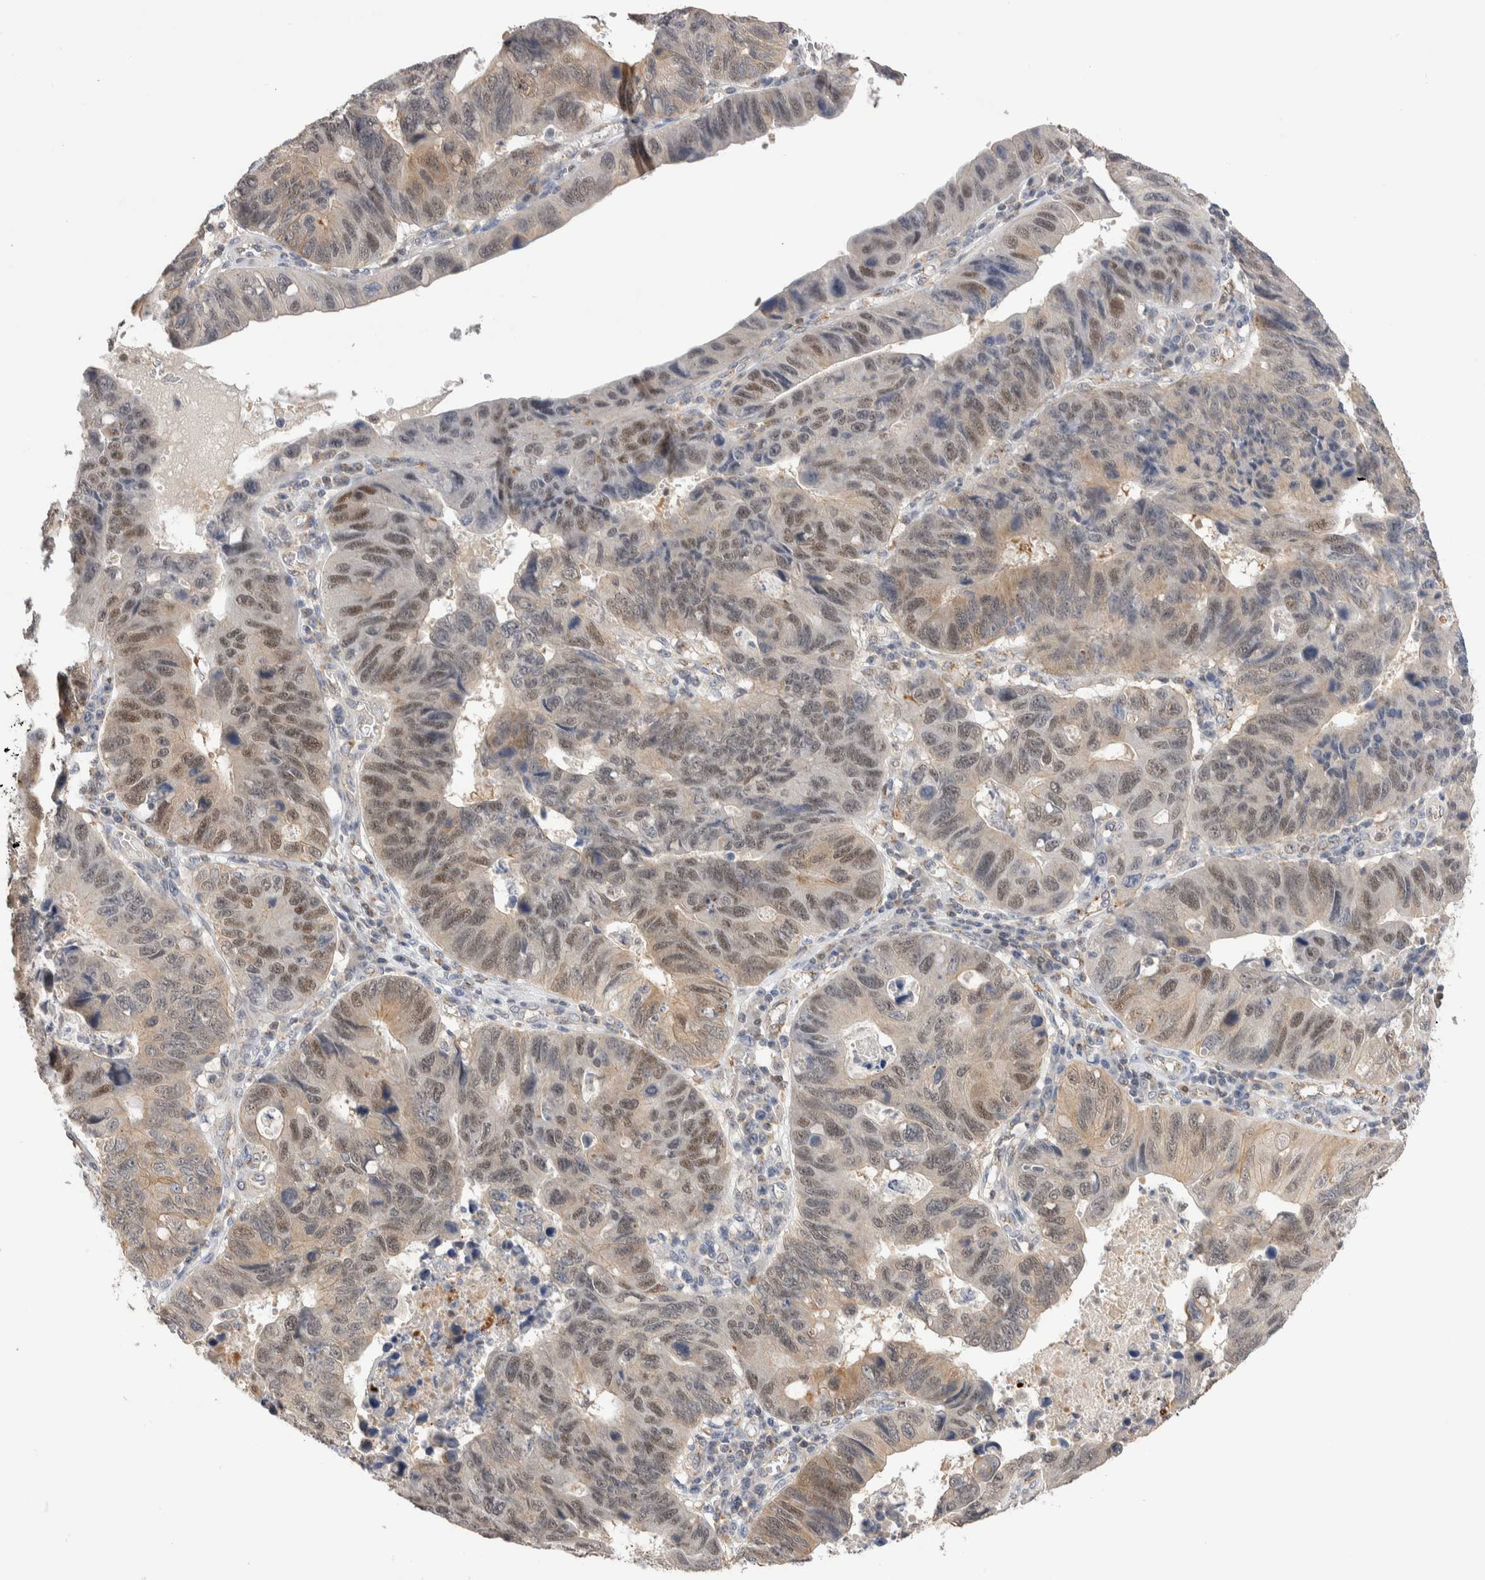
{"staining": {"intensity": "weak", "quantity": "<25%", "location": "nuclear"}, "tissue": "stomach cancer", "cell_type": "Tumor cells", "image_type": "cancer", "snomed": [{"axis": "morphology", "description": "Adenocarcinoma, NOS"}, {"axis": "topography", "description": "Stomach"}], "caption": "An immunohistochemistry (IHC) micrograph of stomach cancer (adenocarcinoma) is shown. There is no staining in tumor cells of stomach cancer (adenocarcinoma). (DAB (3,3'-diaminobenzidine) immunohistochemistry (IHC) visualized using brightfield microscopy, high magnification).", "gene": "NSMAF", "patient": {"sex": "male", "age": 59}}